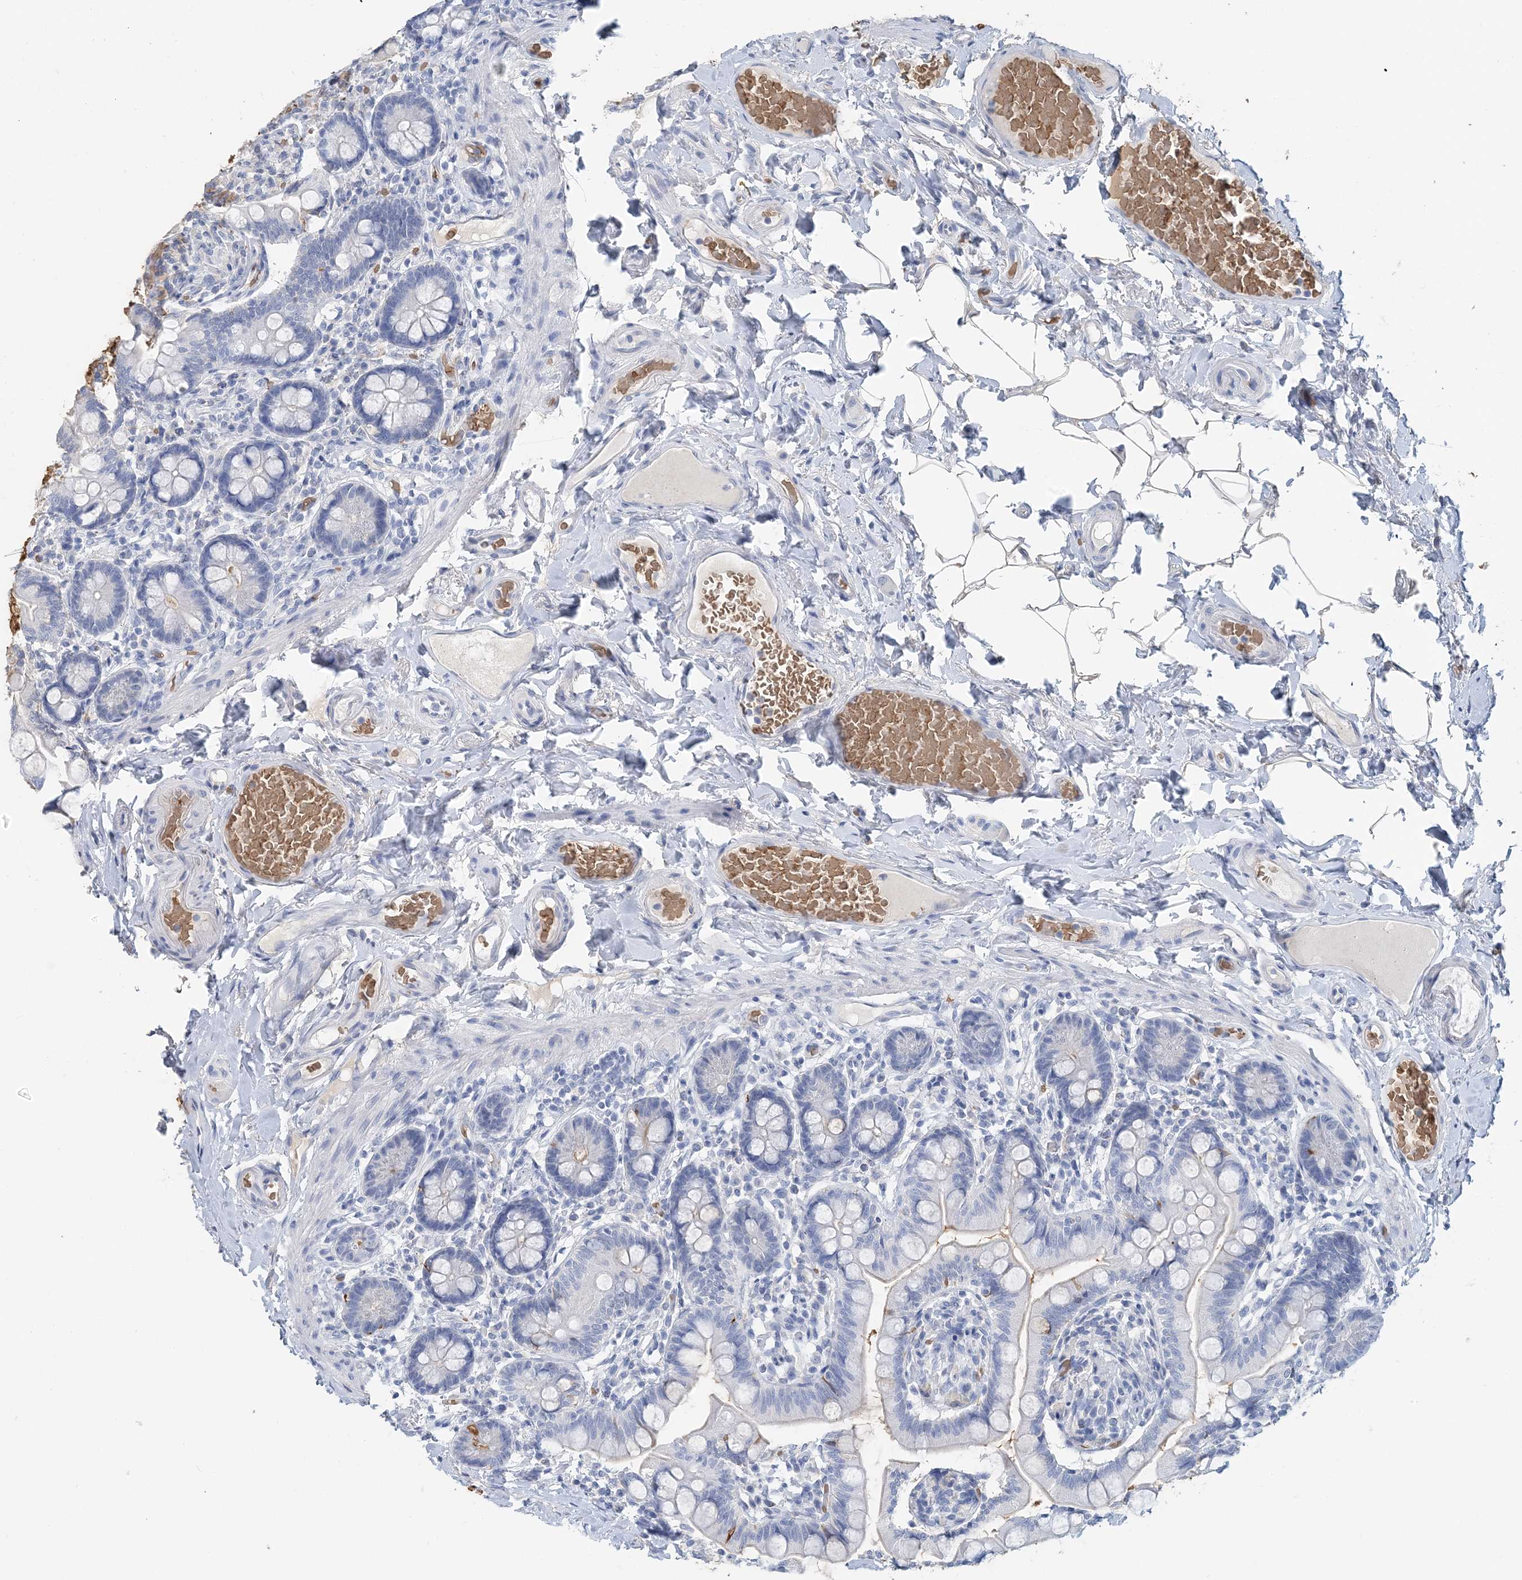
{"staining": {"intensity": "moderate", "quantity": "<25%", "location": "cytoplasmic/membranous"}, "tissue": "small intestine", "cell_type": "Glandular cells", "image_type": "normal", "snomed": [{"axis": "morphology", "description": "Normal tissue, NOS"}, {"axis": "topography", "description": "Small intestine"}], "caption": "There is low levels of moderate cytoplasmic/membranous staining in glandular cells of benign small intestine, as demonstrated by immunohistochemical staining (brown color).", "gene": "HBD", "patient": {"sex": "female", "age": 64}}